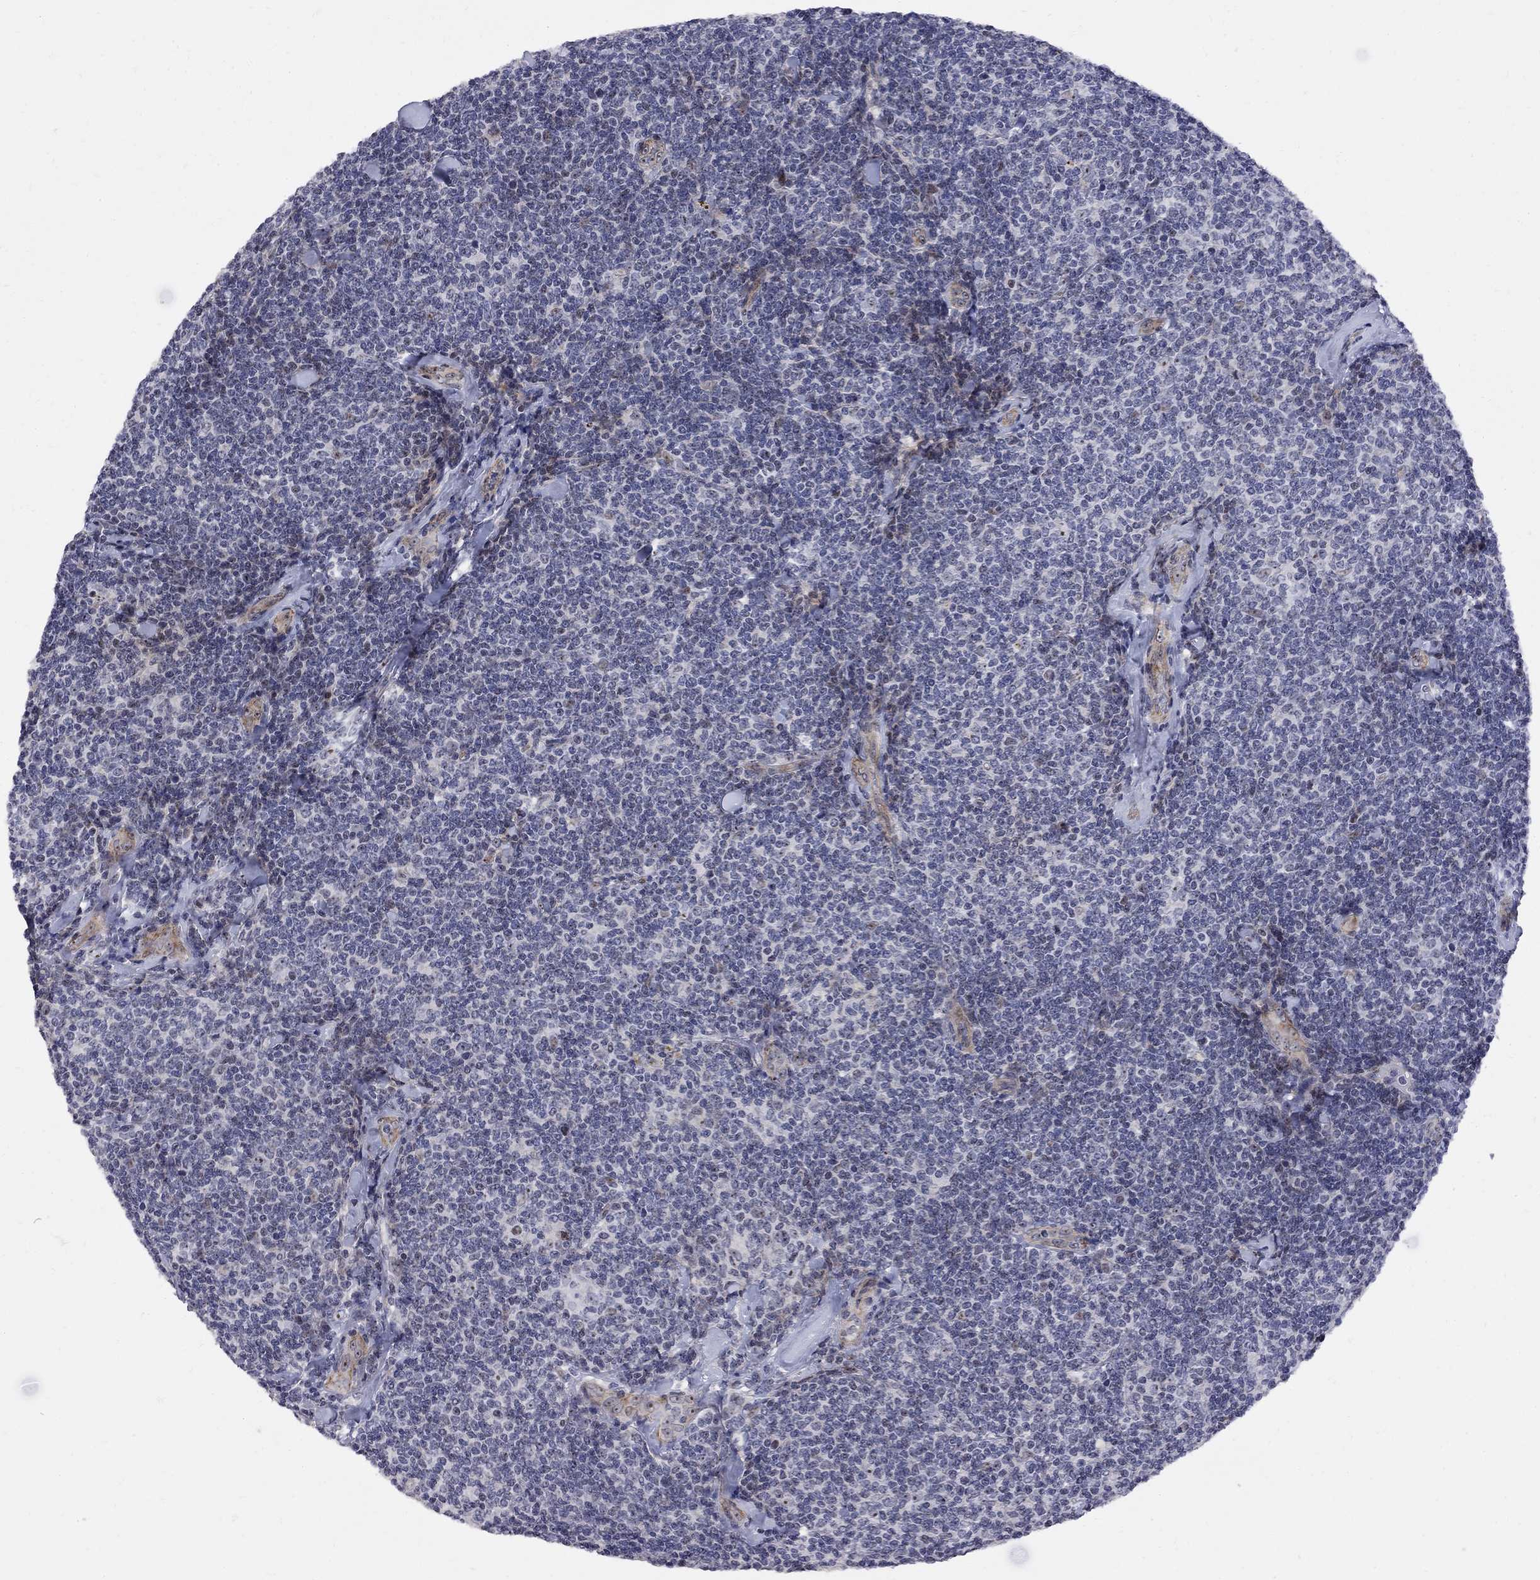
{"staining": {"intensity": "moderate", "quantity": "<25%", "location": "nuclear"}, "tissue": "lymphoma", "cell_type": "Tumor cells", "image_type": "cancer", "snomed": [{"axis": "morphology", "description": "Malignant lymphoma, non-Hodgkin's type, Low grade"}, {"axis": "topography", "description": "Lymph node"}], "caption": "The immunohistochemical stain labels moderate nuclear expression in tumor cells of low-grade malignant lymphoma, non-Hodgkin's type tissue. (DAB (3,3'-diaminobenzidine) IHC with brightfield microscopy, high magnification).", "gene": "DHX33", "patient": {"sex": "female", "age": 56}}